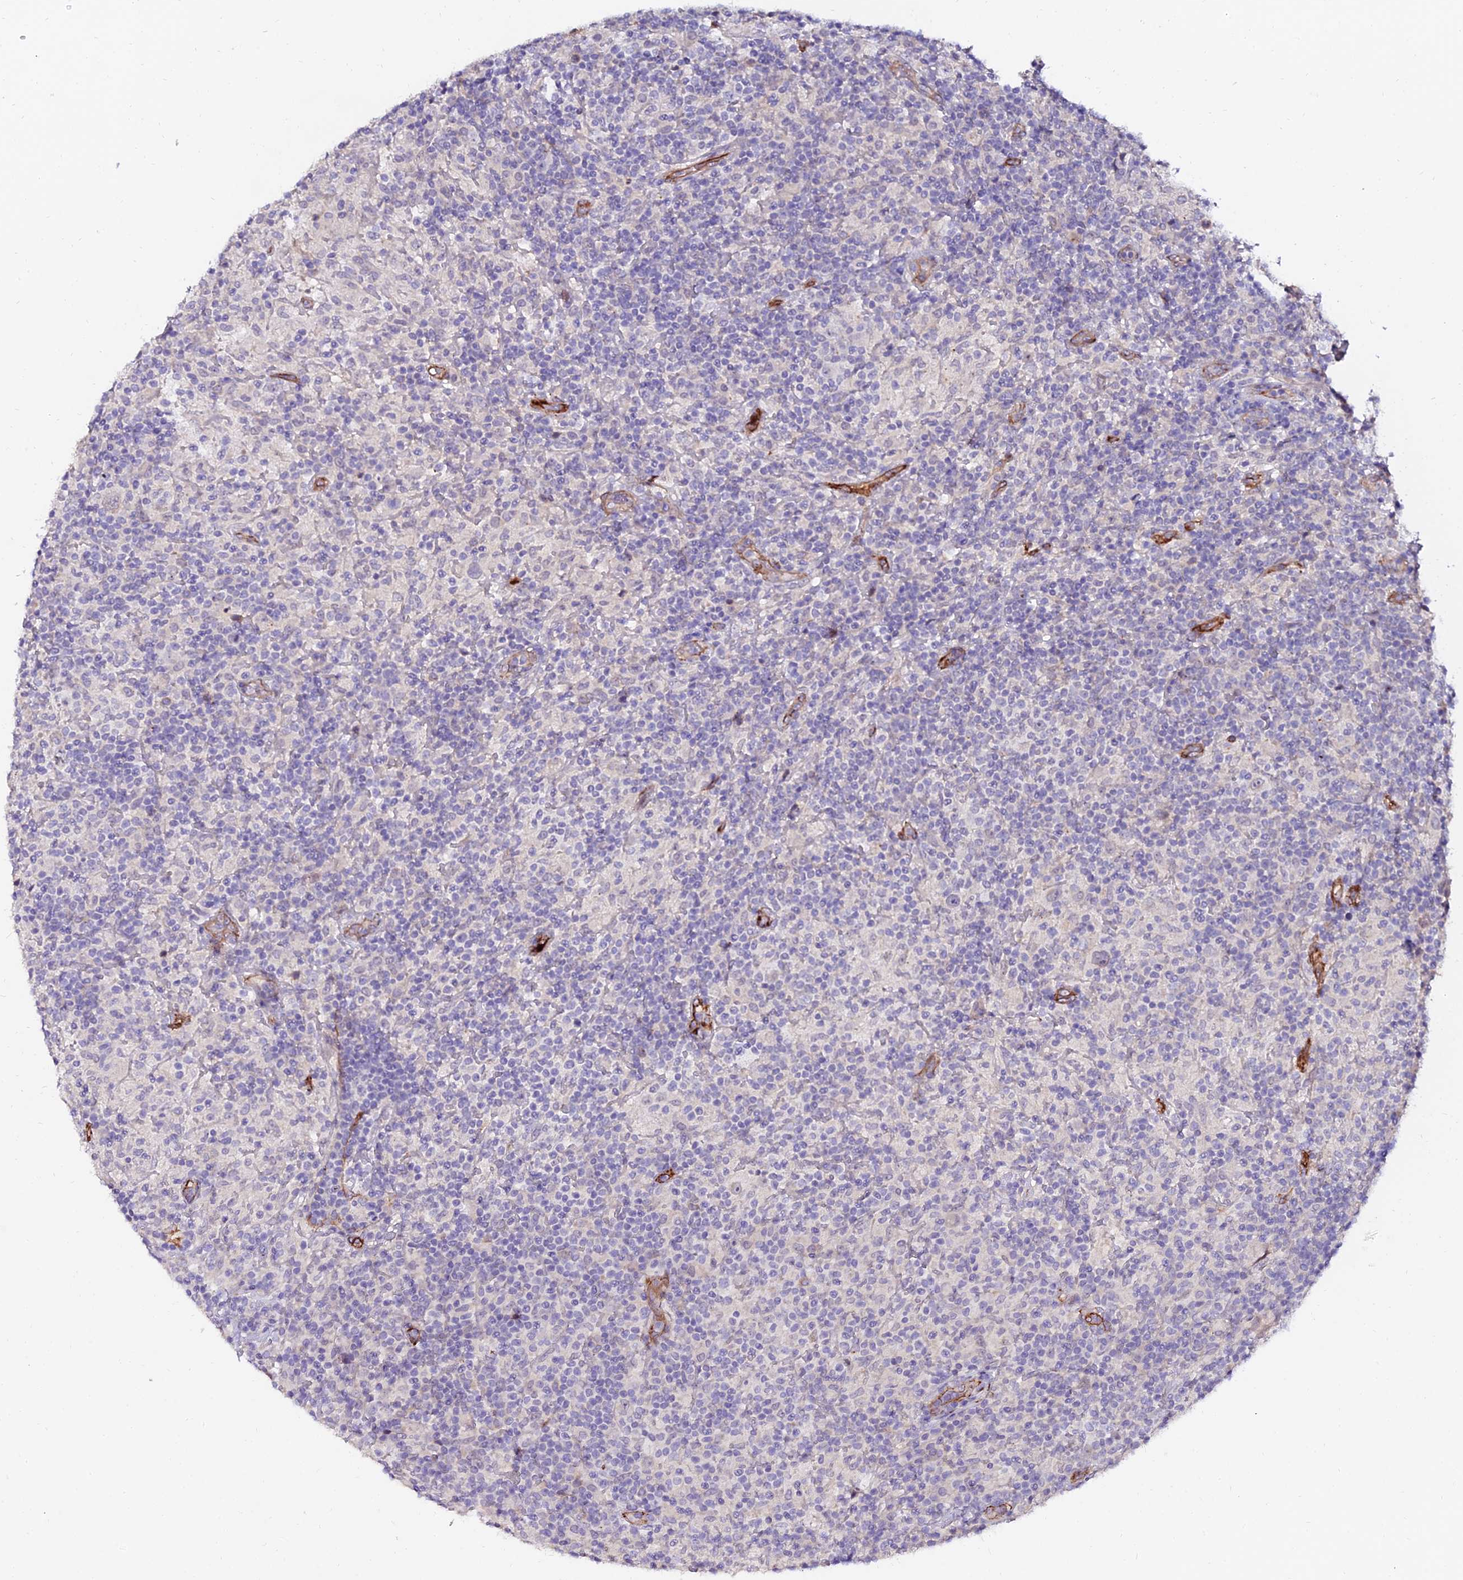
{"staining": {"intensity": "negative", "quantity": "none", "location": "none"}, "tissue": "lymphoma", "cell_type": "Tumor cells", "image_type": "cancer", "snomed": [{"axis": "morphology", "description": "Hodgkin's disease, NOS"}, {"axis": "topography", "description": "Lymph node"}], "caption": "This micrograph is of Hodgkin's disease stained with immunohistochemistry to label a protein in brown with the nuclei are counter-stained blue. There is no staining in tumor cells. (DAB (3,3'-diaminobenzidine) immunohistochemistry (IHC) visualized using brightfield microscopy, high magnification).", "gene": "ALDH3B2", "patient": {"sex": "male", "age": 70}}